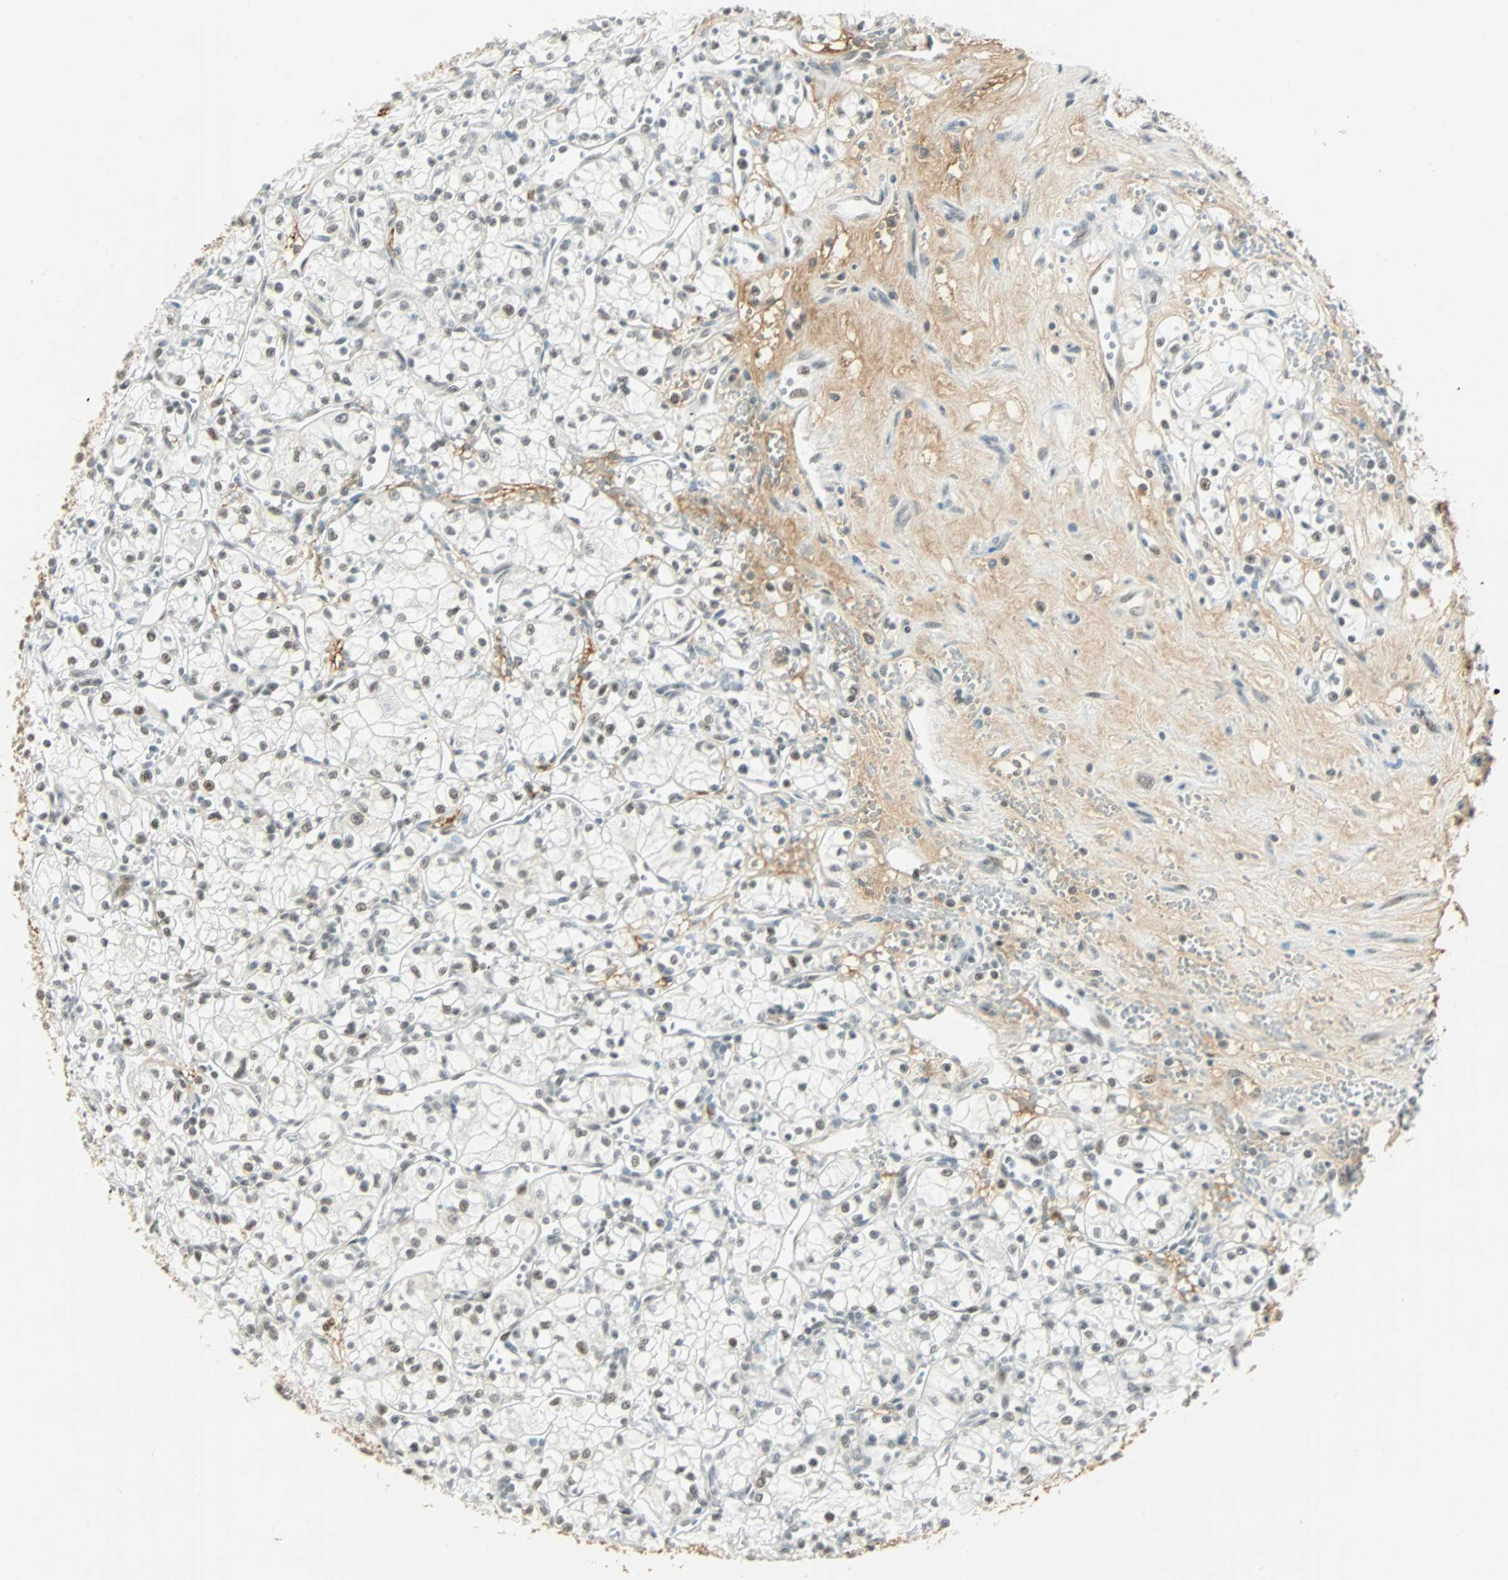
{"staining": {"intensity": "weak", "quantity": "<25%", "location": "nuclear"}, "tissue": "renal cancer", "cell_type": "Tumor cells", "image_type": "cancer", "snomed": [{"axis": "morphology", "description": "Normal tissue, NOS"}, {"axis": "morphology", "description": "Adenocarcinoma, NOS"}, {"axis": "topography", "description": "Kidney"}], "caption": "High power microscopy image of an immunohistochemistry image of adenocarcinoma (renal), revealing no significant expression in tumor cells. The staining is performed using DAB brown chromogen with nuclei counter-stained in using hematoxylin.", "gene": "NELFE", "patient": {"sex": "male", "age": 59}}